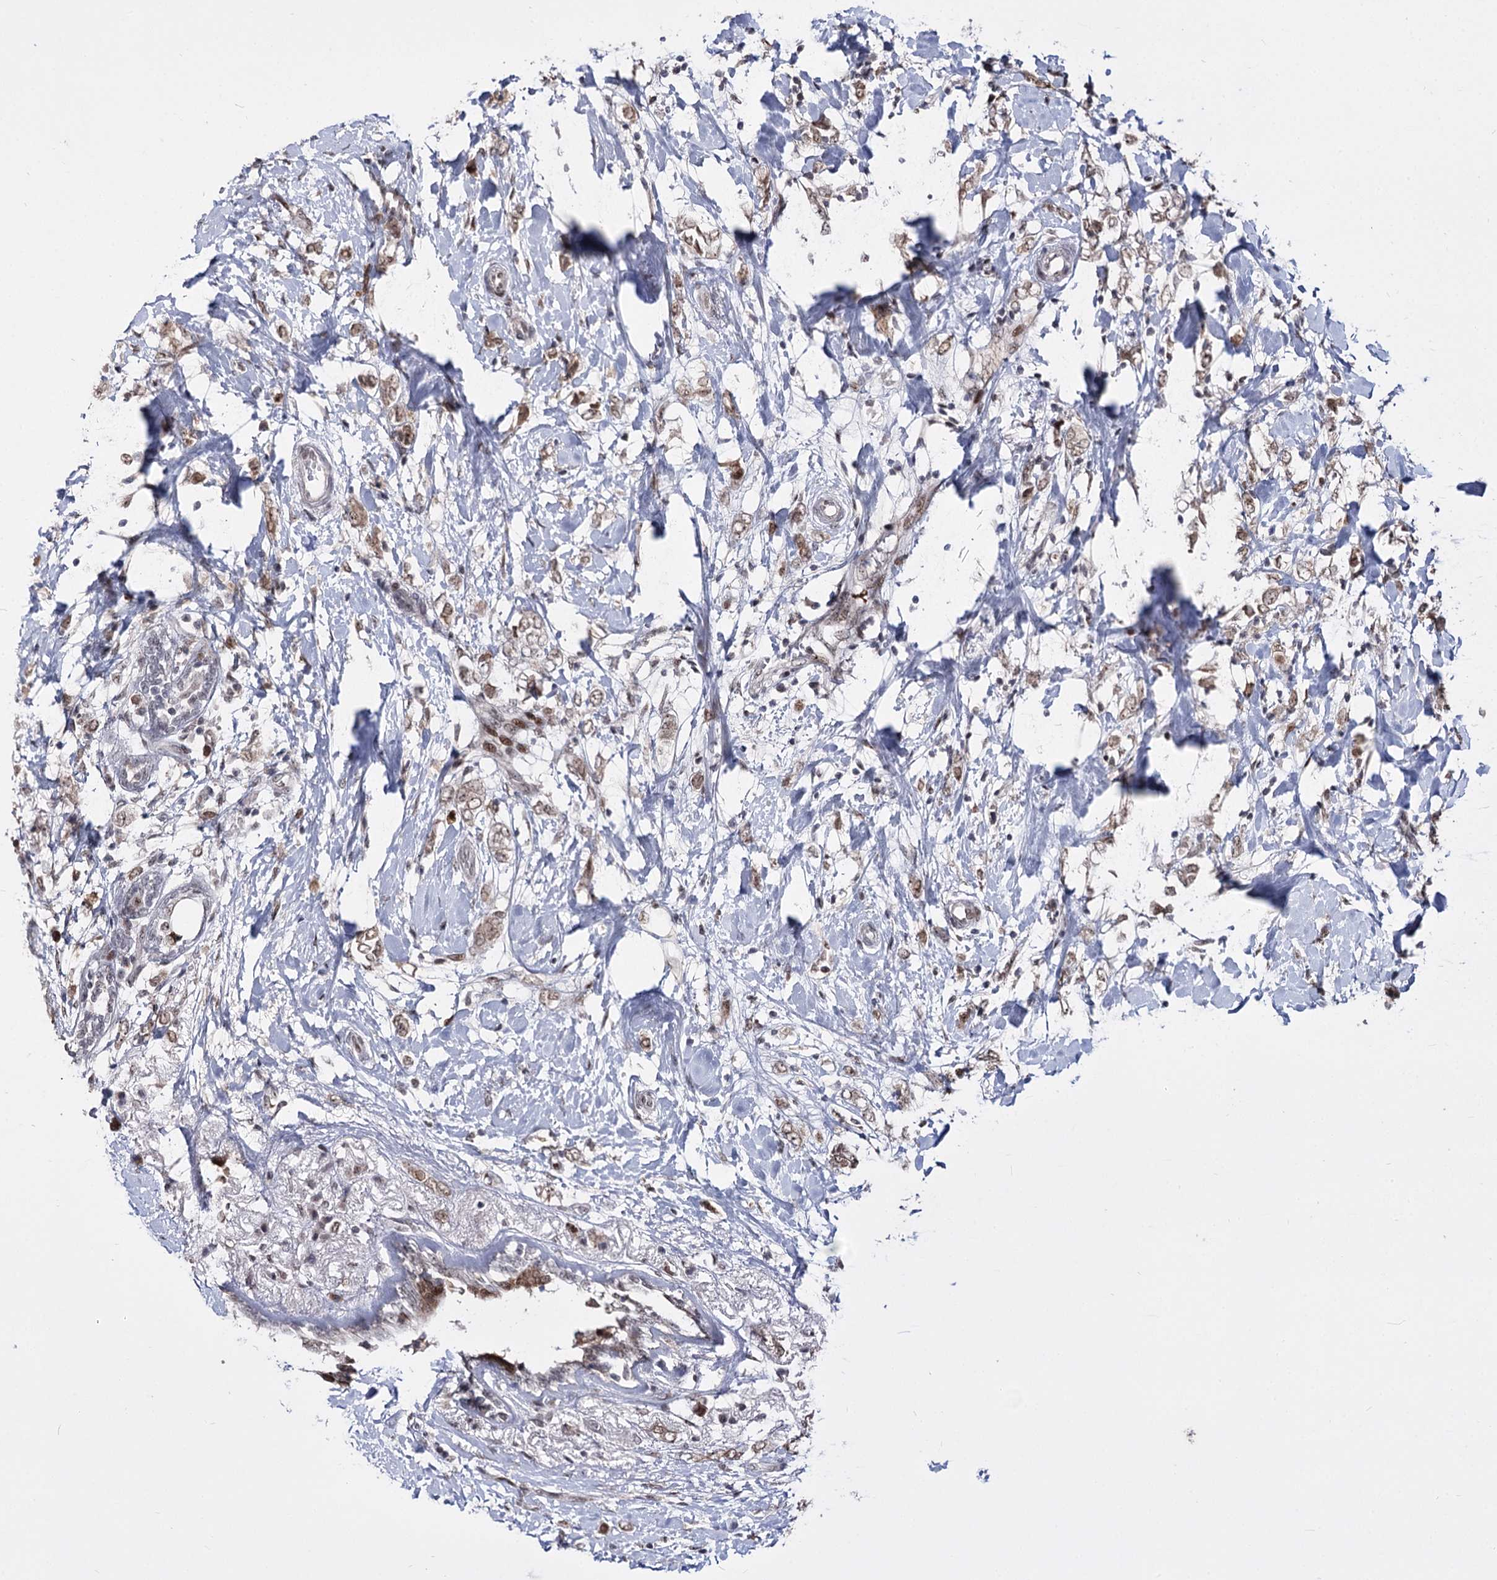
{"staining": {"intensity": "weak", "quantity": ">75%", "location": "cytoplasmic/membranous,nuclear"}, "tissue": "breast cancer", "cell_type": "Tumor cells", "image_type": "cancer", "snomed": [{"axis": "morphology", "description": "Normal tissue, NOS"}, {"axis": "morphology", "description": "Lobular carcinoma"}, {"axis": "topography", "description": "Breast"}], "caption": "Immunohistochemistry (IHC) (DAB) staining of breast lobular carcinoma exhibits weak cytoplasmic/membranous and nuclear protein positivity in approximately >75% of tumor cells.", "gene": "STOX1", "patient": {"sex": "female", "age": 47}}